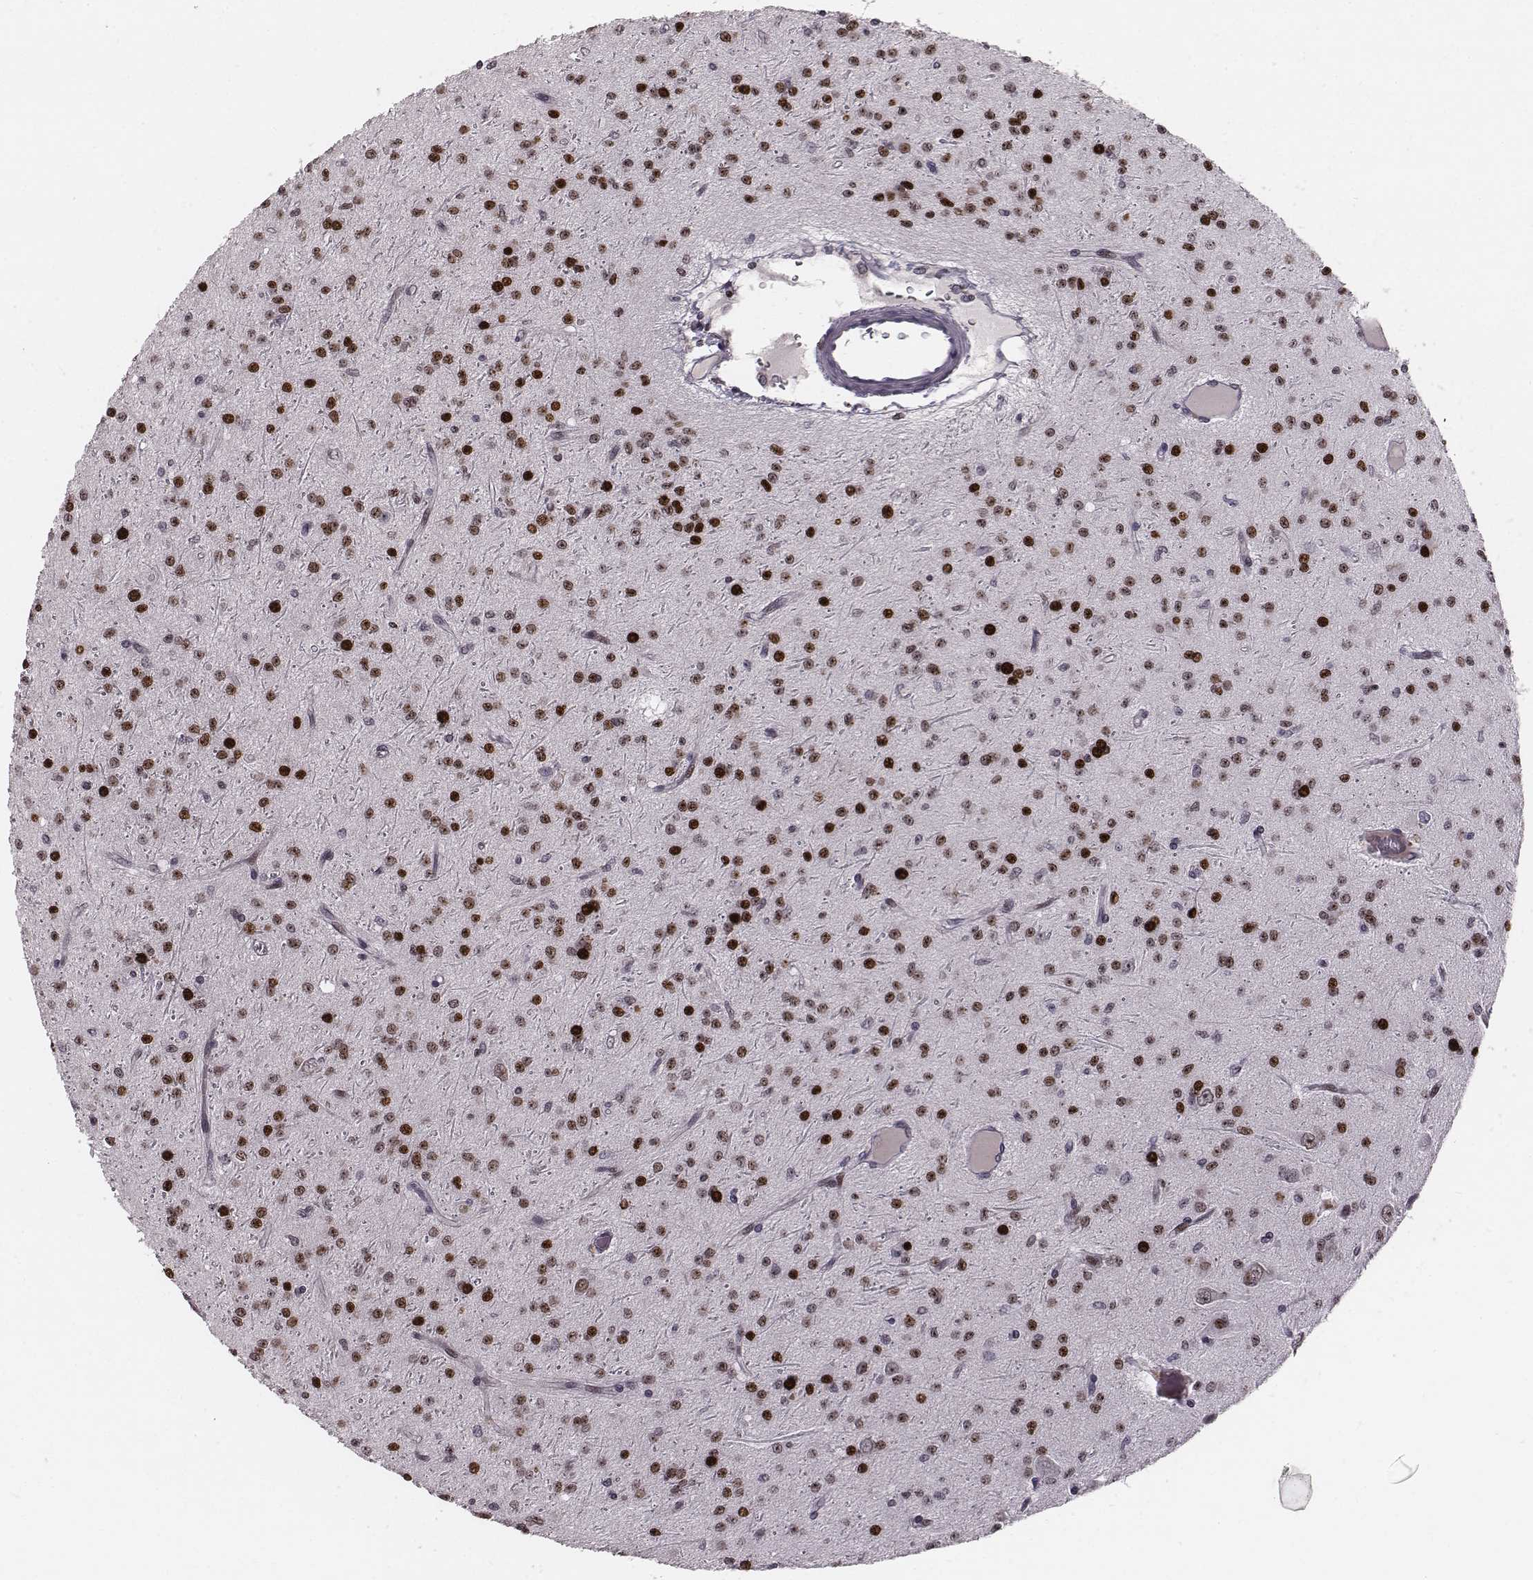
{"staining": {"intensity": "moderate", "quantity": ">75%", "location": "nuclear"}, "tissue": "glioma", "cell_type": "Tumor cells", "image_type": "cancer", "snomed": [{"axis": "morphology", "description": "Glioma, malignant, Low grade"}, {"axis": "topography", "description": "Brain"}], "caption": "Immunohistochemical staining of malignant glioma (low-grade) displays moderate nuclear protein positivity in approximately >75% of tumor cells.", "gene": "NDC1", "patient": {"sex": "male", "age": 27}}